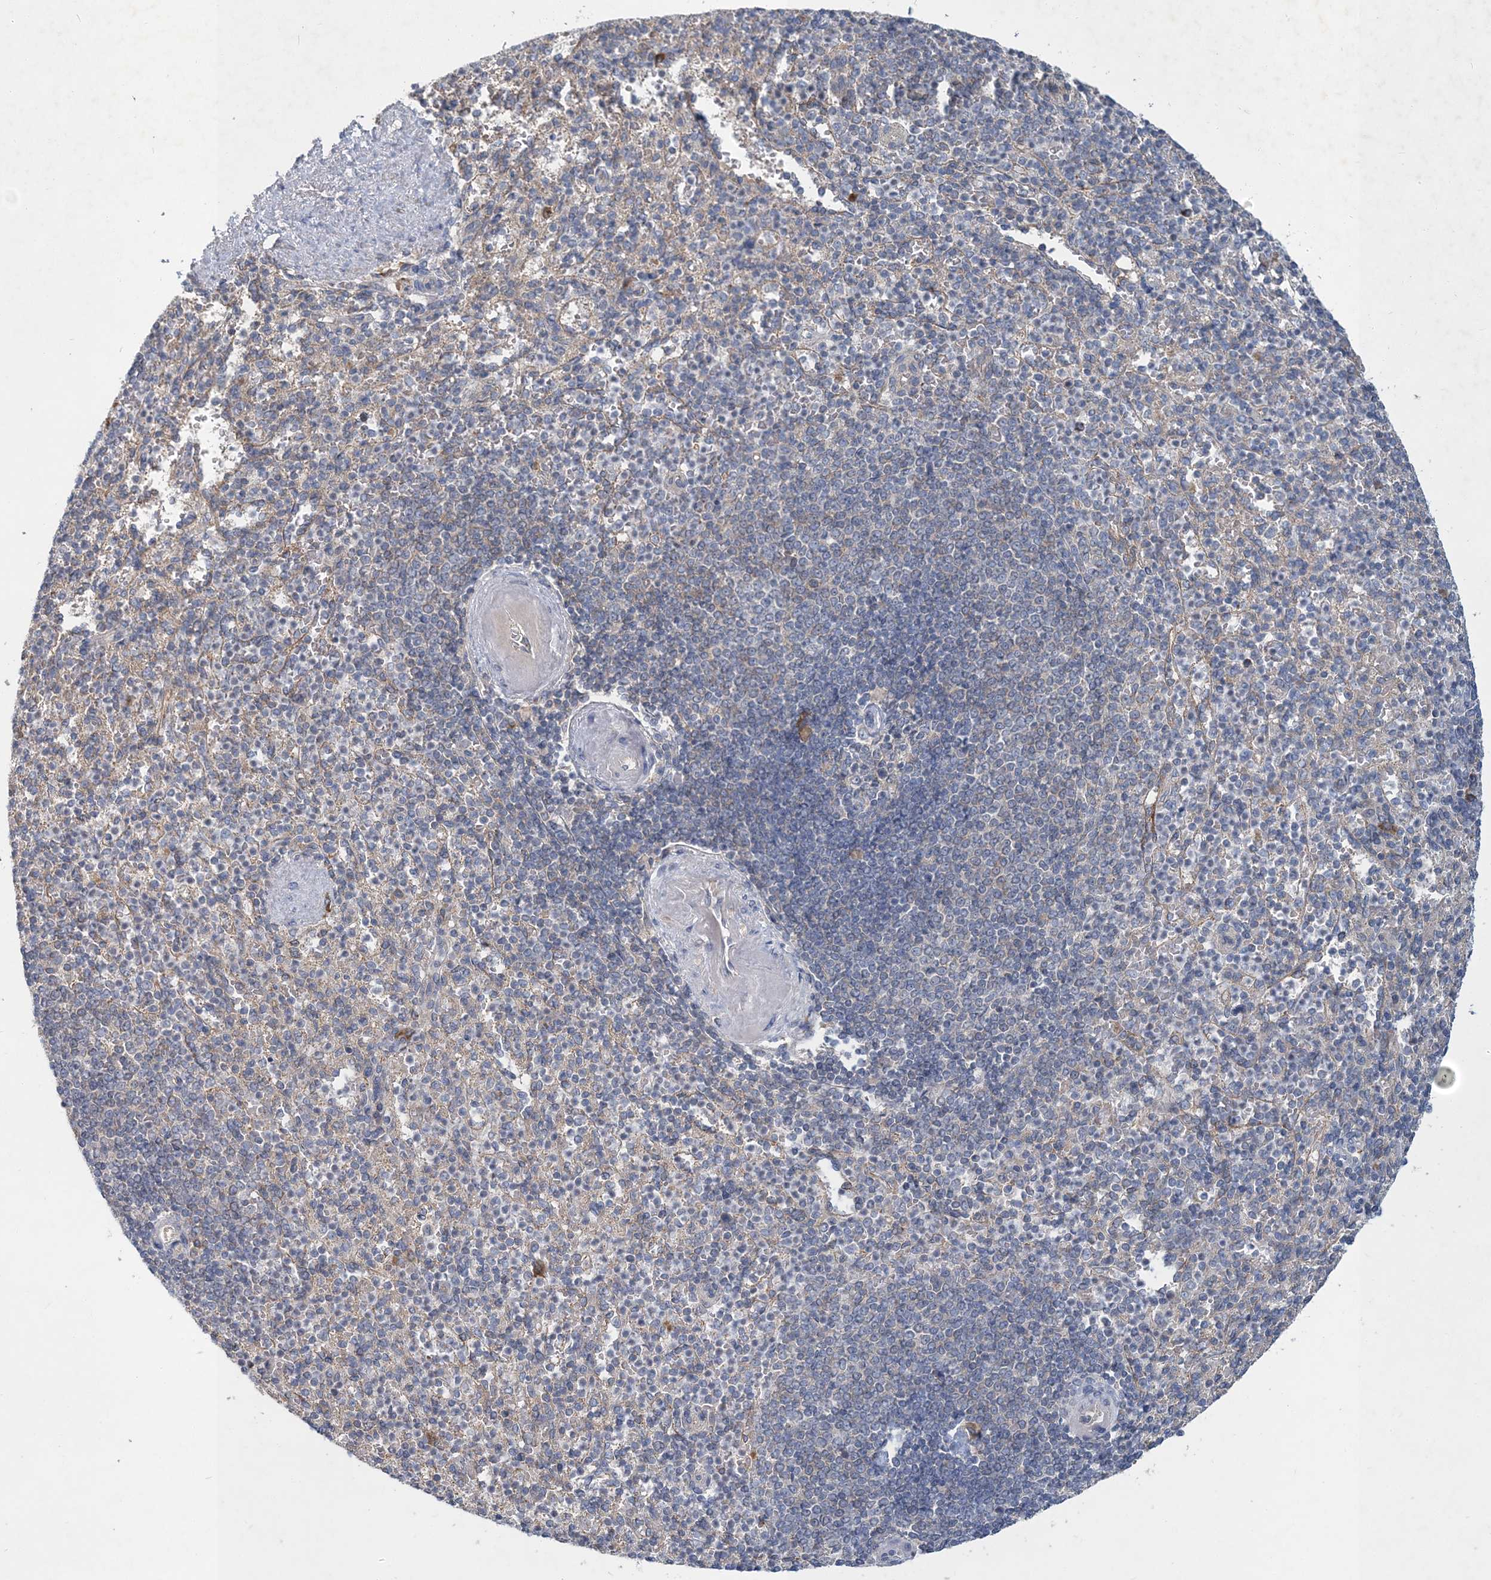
{"staining": {"intensity": "negative", "quantity": "none", "location": "none"}, "tissue": "spleen", "cell_type": "Cells in red pulp", "image_type": "normal", "snomed": [{"axis": "morphology", "description": "Normal tissue, NOS"}, {"axis": "topography", "description": "Spleen"}], "caption": "High power microscopy photomicrograph of an immunohistochemistry (IHC) histopathology image of benign spleen, revealing no significant staining in cells in red pulp. (DAB (3,3'-diaminobenzidine) immunohistochemistry visualized using brightfield microscopy, high magnification).", "gene": "RNF25", "patient": {"sex": "female", "age": 74}}